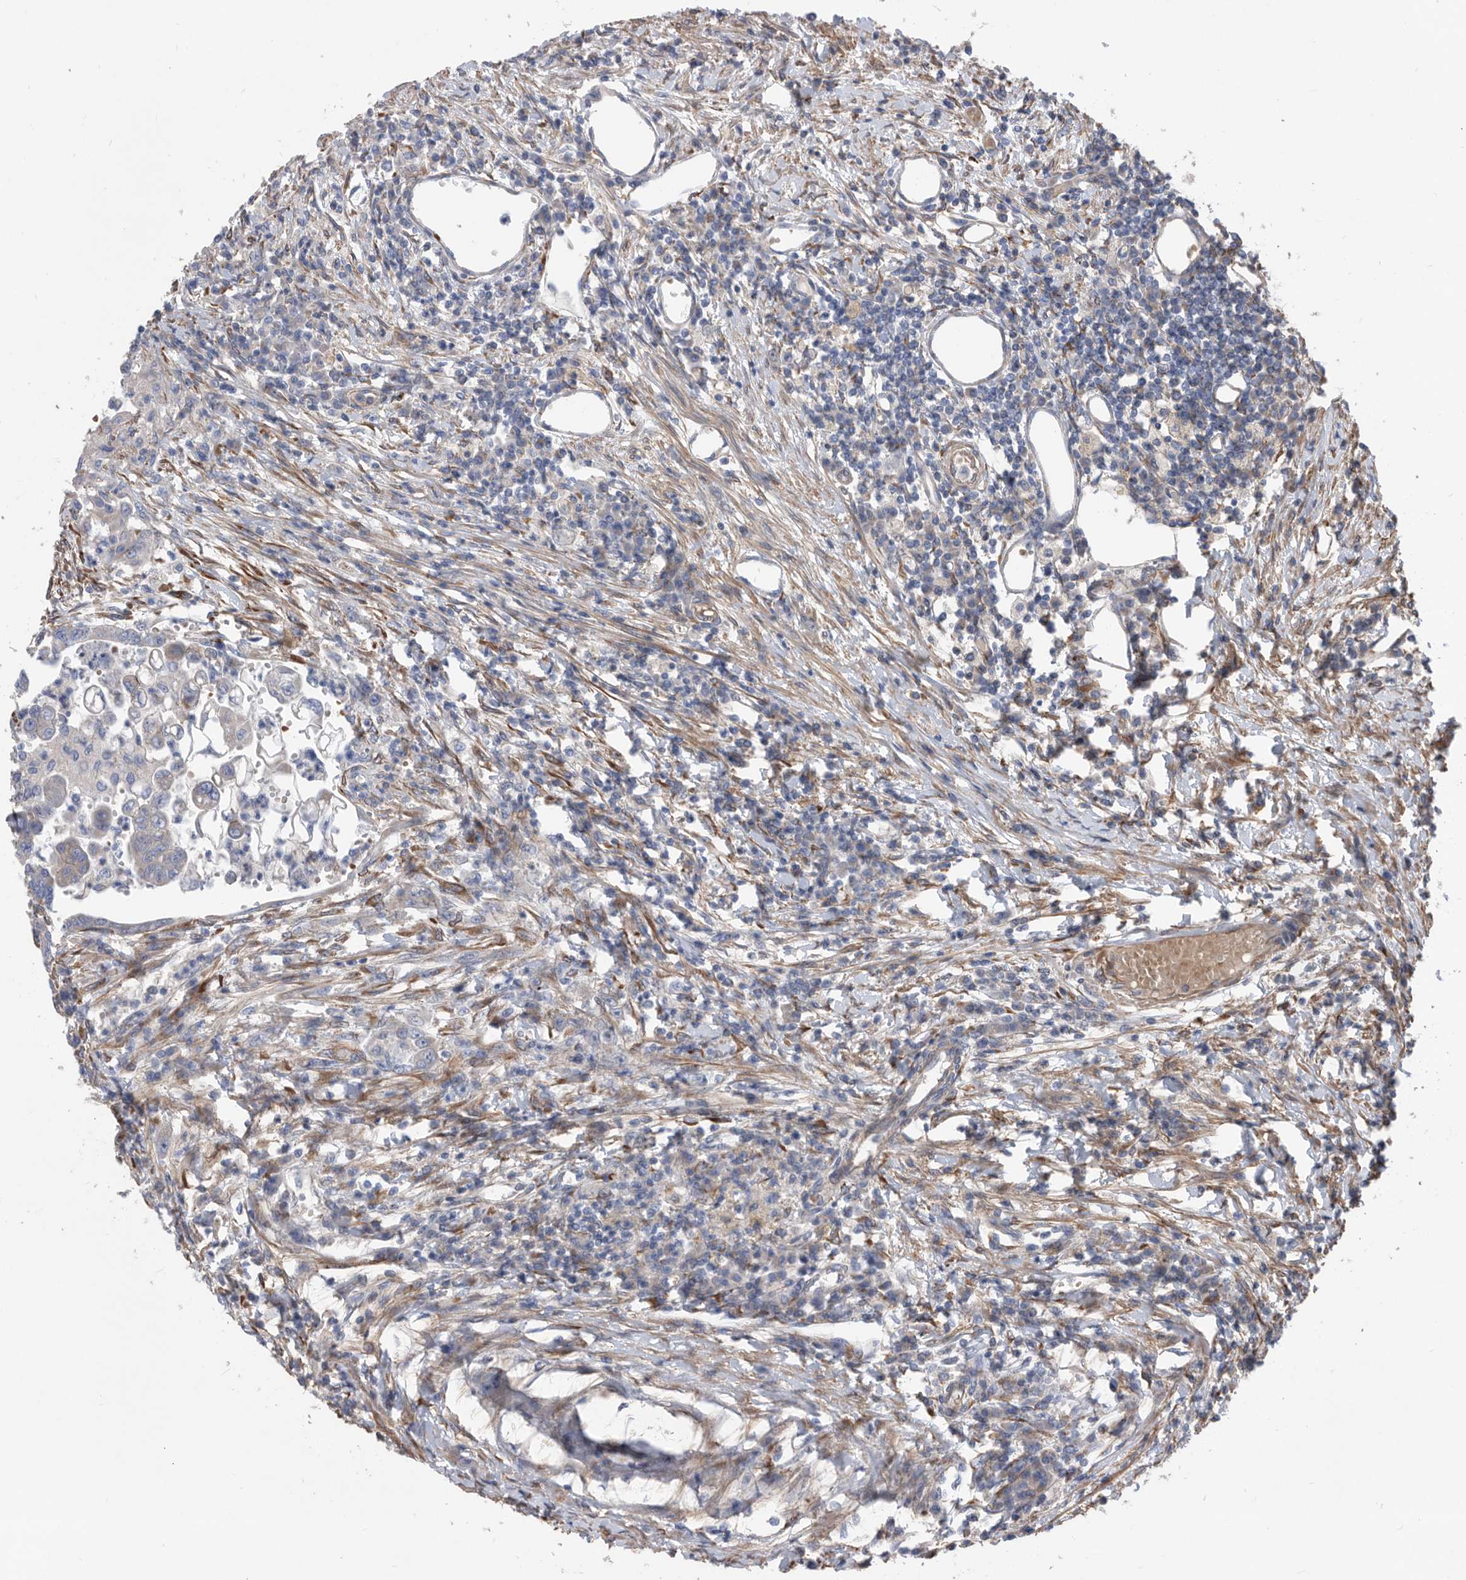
{"staining": {"intensity": "moderate", "quantity": "25%-75%", "location": "cytoplasmic/membranous"}, "tissue": "colorectal cancer", "cell_type": "Tumor cells", "image_type": "cancer", "snomed": [{"axis": "morphology", "description": "Adenoma, NOS"}, {"axis": "morphology", "description": "Adenocarcinoma, NOS"}, {"axis": "topography", "description": "Colon"}], "caption": "A medium amount of moderate cytoplasmic/membranous positivity is appreciated in about 25%-75% of tumor cells in colorectal adenocarcinoma tissue.", "gene": "ATP13A3", "patient": {"sex": "male", "age": 79}}